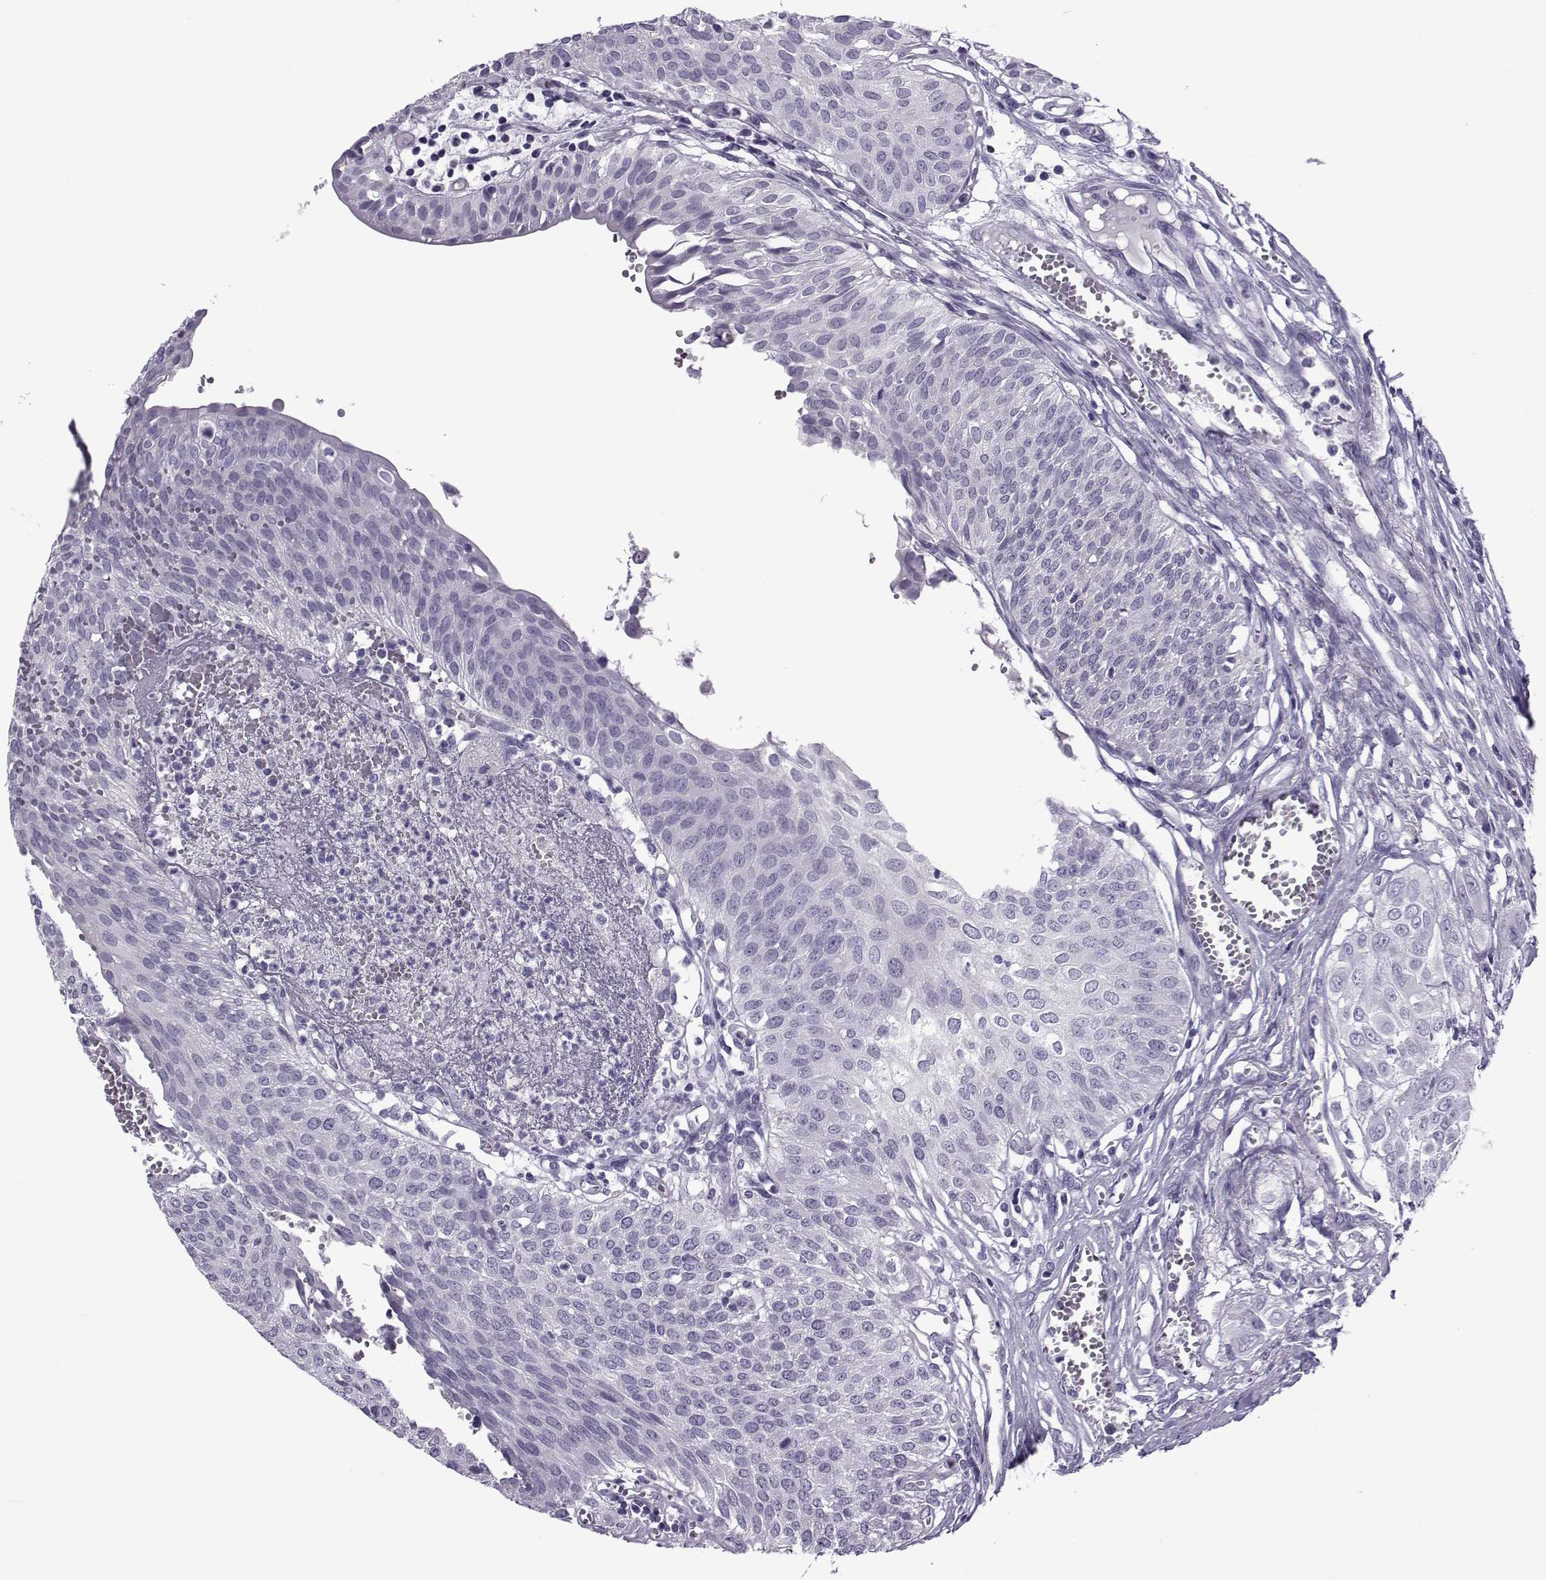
{"staining": {"intensity": "negative", "quantity": "none", "location": "none"}, "tissue": "urothelial cancer", "cell_type": "Tumor cells", "image_type": "cancer", "snomed": [{"axis": "morphology", "description": "Urothelial carcinoma, High grade"}, {"axis": "topography", "description": "Urinary bladder"}], "caption": "This is an immunohistochemistry (IHC) histopathology image of high-grade urothelial carcinoma. There is no positivity in tumor cells.", "gene": "OIP5", "patient": {"sex": "male", "age": 57}}